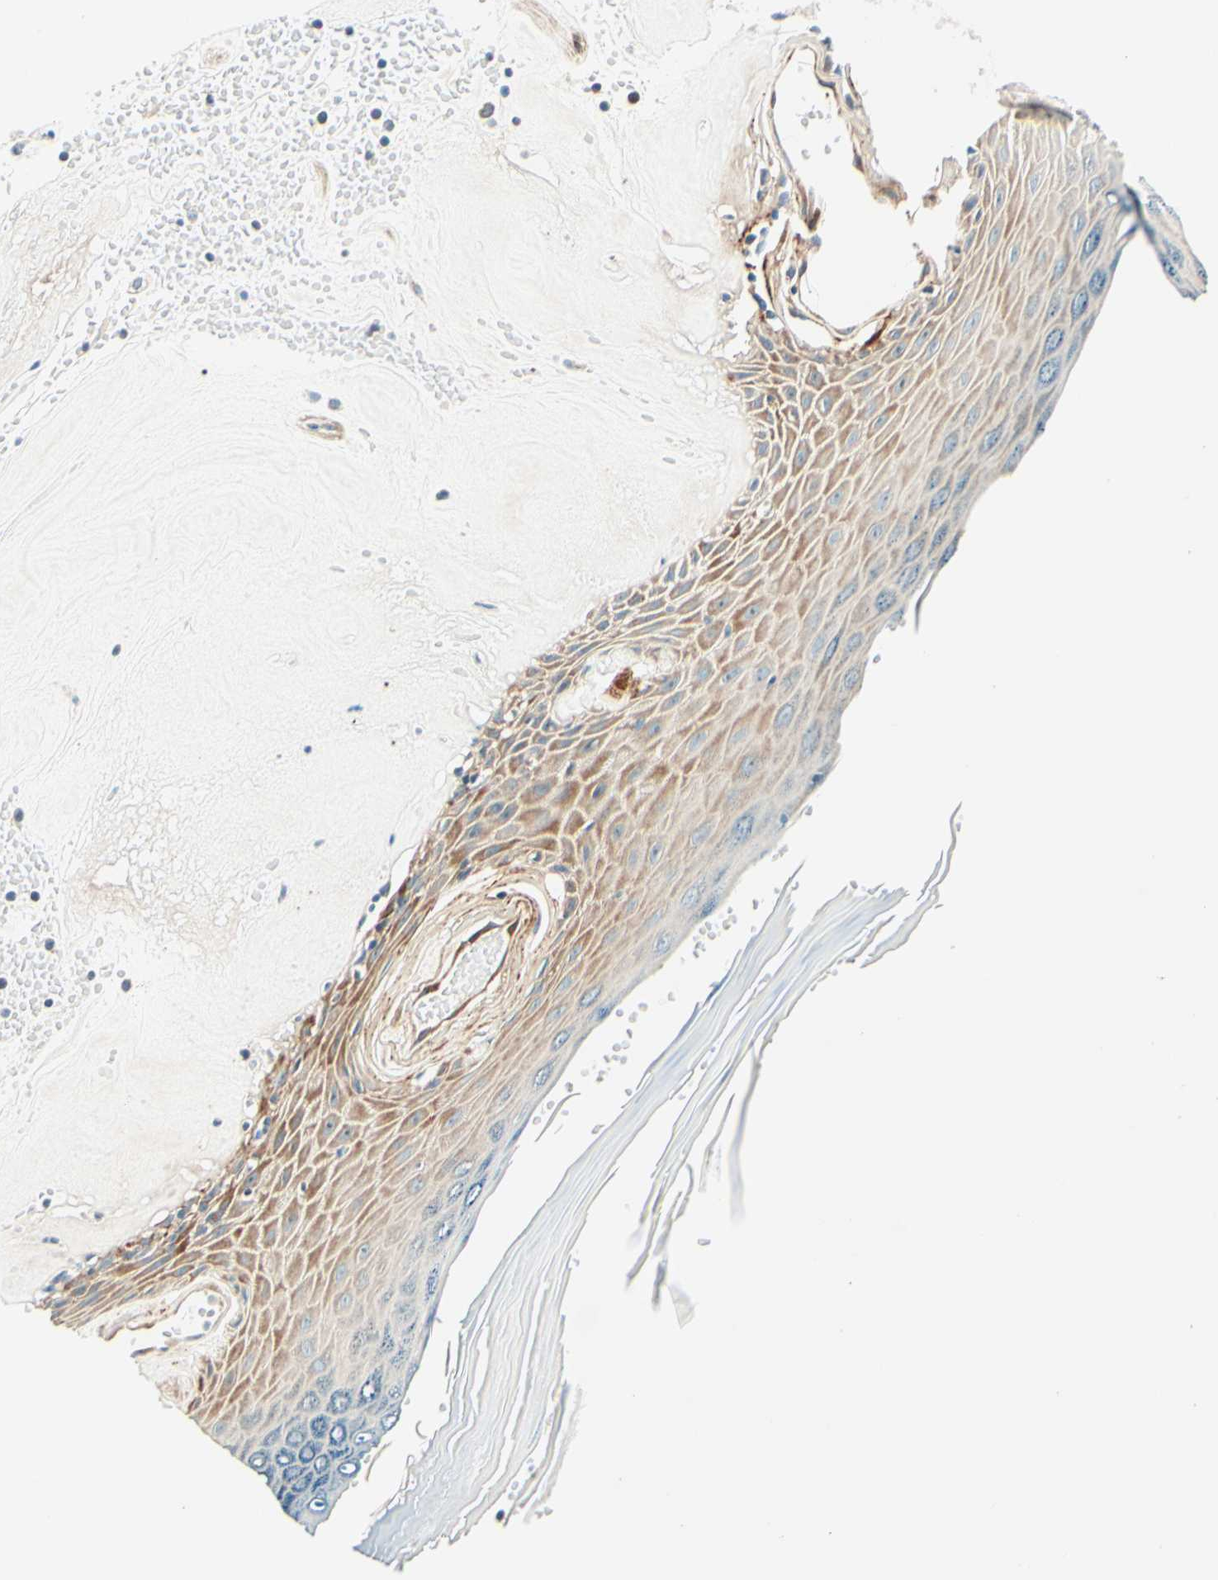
{"staining": {"intensity": "weak", "quantity": "25%-75%", "location": "cytoplasmic/membranous"}, "tissue": "skin", "cell_type": "Epidermal cells", "image_type": "normal", "snomed": [{"axis": "morphology", "description": "Normal tissue, NOS"}, {"axis": "morphology", "description": "Inflammation, NOS"}, {"axis": "topography", "description": "Vulva"}], "caption": "The image reveals a brown stain indicating the presence of a protein in the cytoplasmic/membranous of epidermal cells in skin. (Brightfield microscopy of DAB IHC at high magnification).", "gene": "TAOK2", "patient": {"sex": "female", "age": 84}}